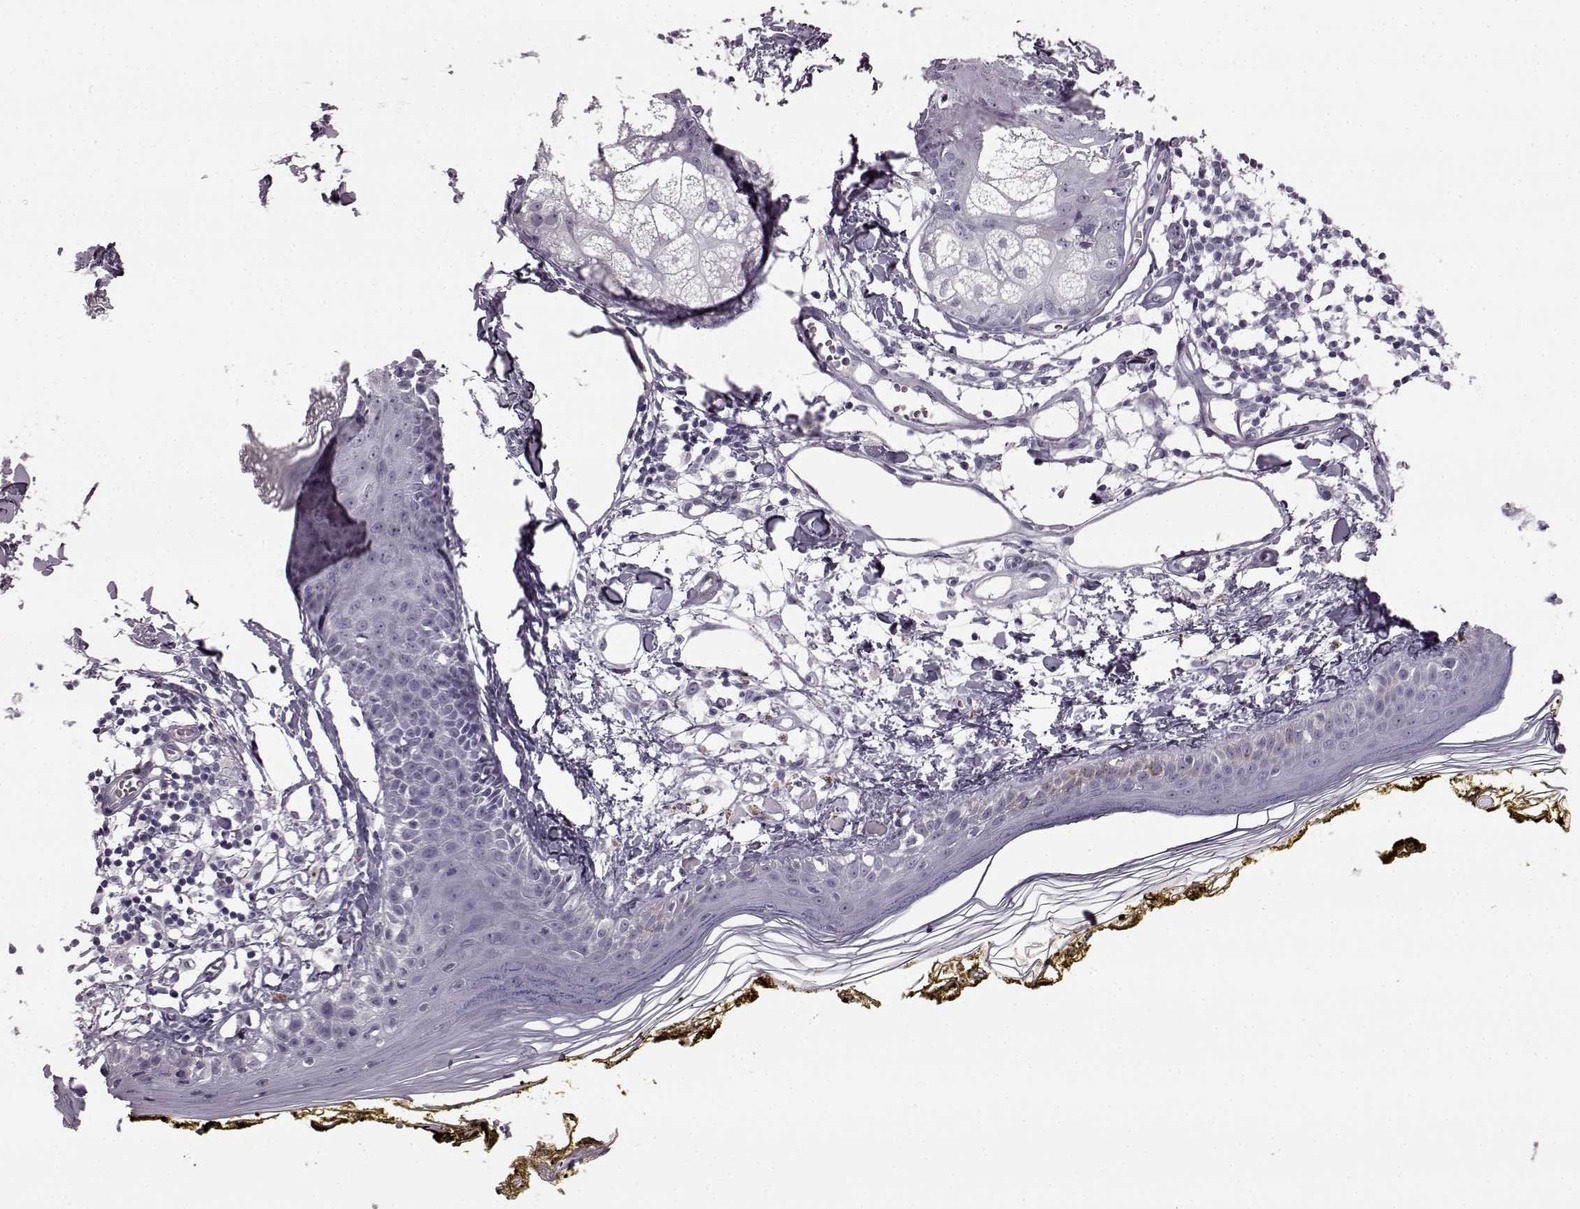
{"staining": {"intensity": "negative", "quantity": "none", "location": "none"}, "tissue": "skin", "cell_type": "Fibroblasts", "image_type": "normal", "snomed": [{"axis": "morphology", "description": "Normal tissue, NOS"}, {"axis": "topography", "description": "Skin"}], "caption": "This is an IHC image of unremarkable human skin. There is no expression in fibroblasts.", "gene": "PRPH2", "patient": {"sex": "male", "age": 76}}